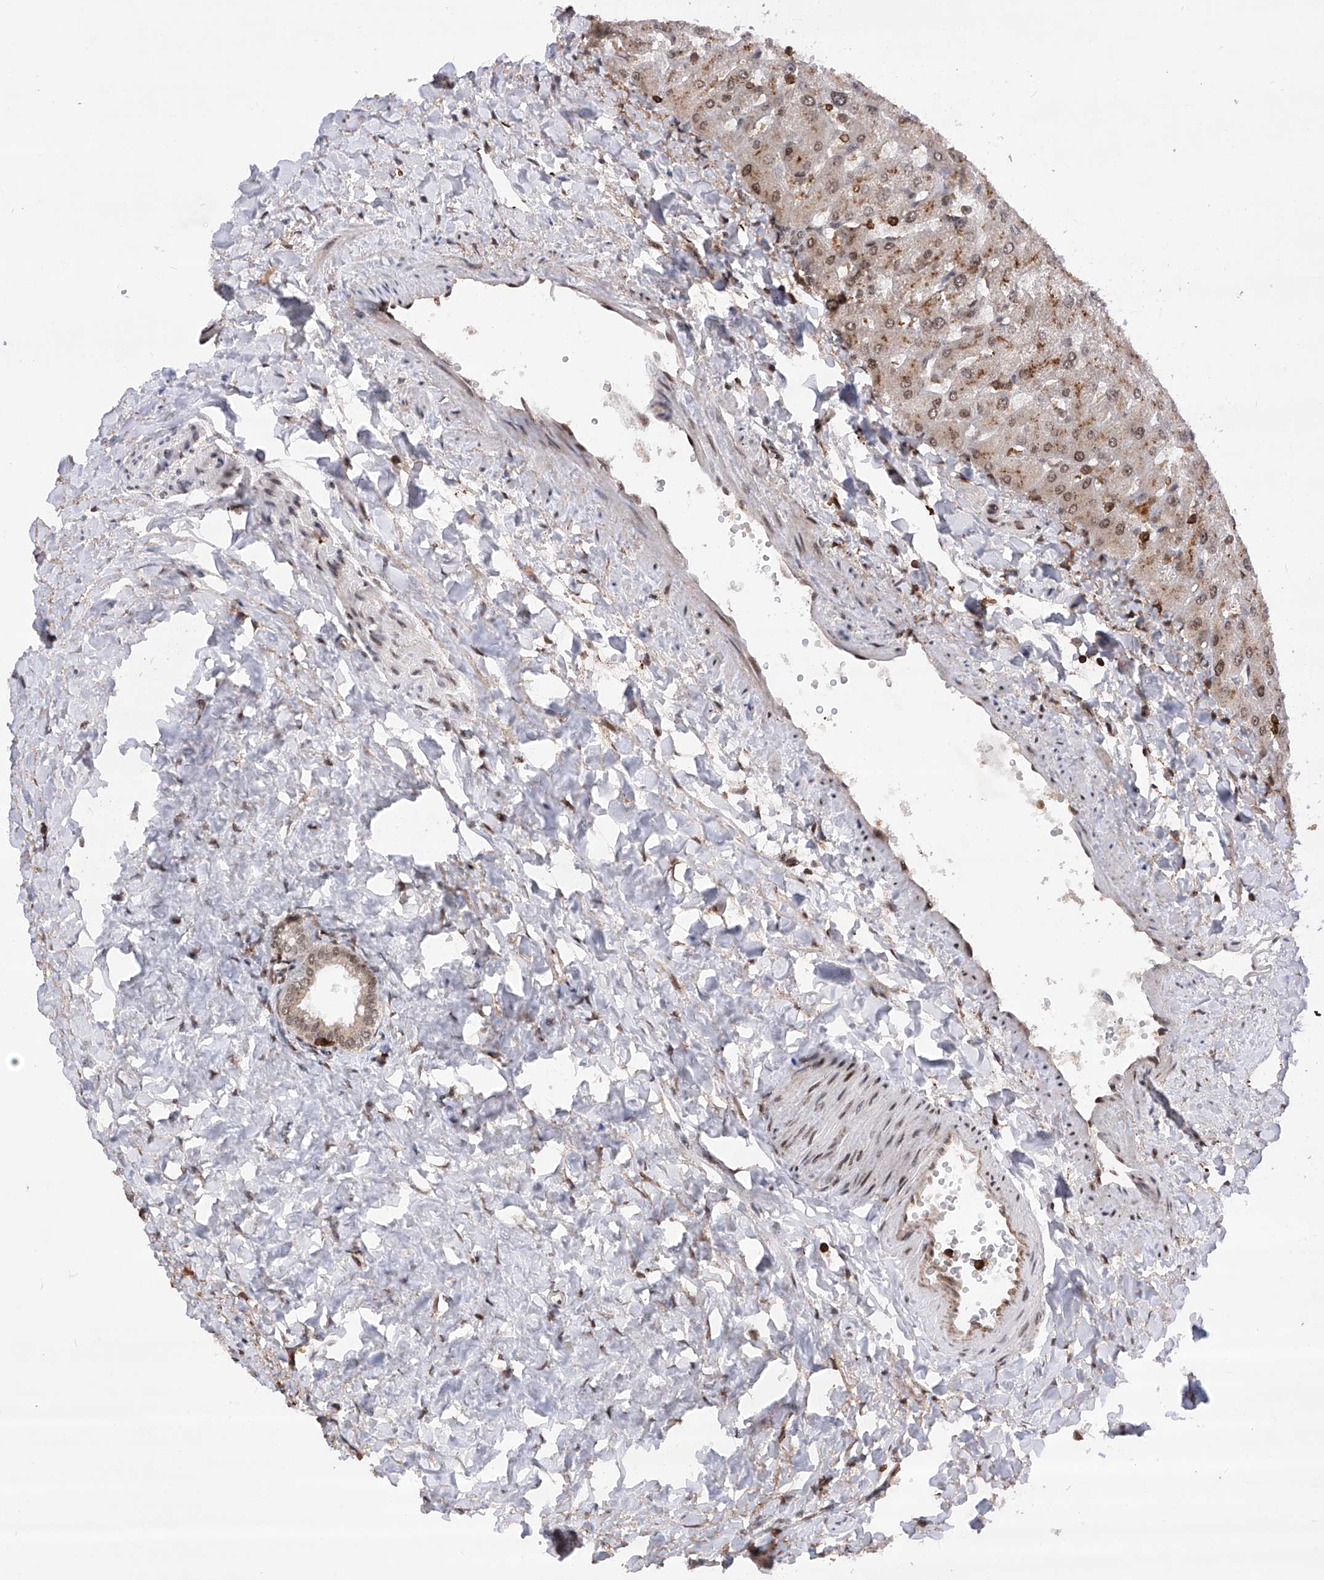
{"staining": {"intensity": "negative", "quantity": "none", "location": "none"}, "tissue": "liver", "cell_type": "Cholangiocytes", "image_type": "normal", "snomed": [{"axis": "morphology", "description": "Normal tissue, NOS"}, {"axis": "topography", "description": "Liver"}], "caption": "IHC micrograph of unremarkable liver: liver stained with DAB (3,3'-diaminobenzidine) demonstrates no significant protein staining in cholangiocytes. (DAB (3,3'-diaminobenzidine) IHC visualized using brightfield microscopy, high magnification).", "gene": "ZNF280D", "patient": {"sex": "male", "age": 55}}